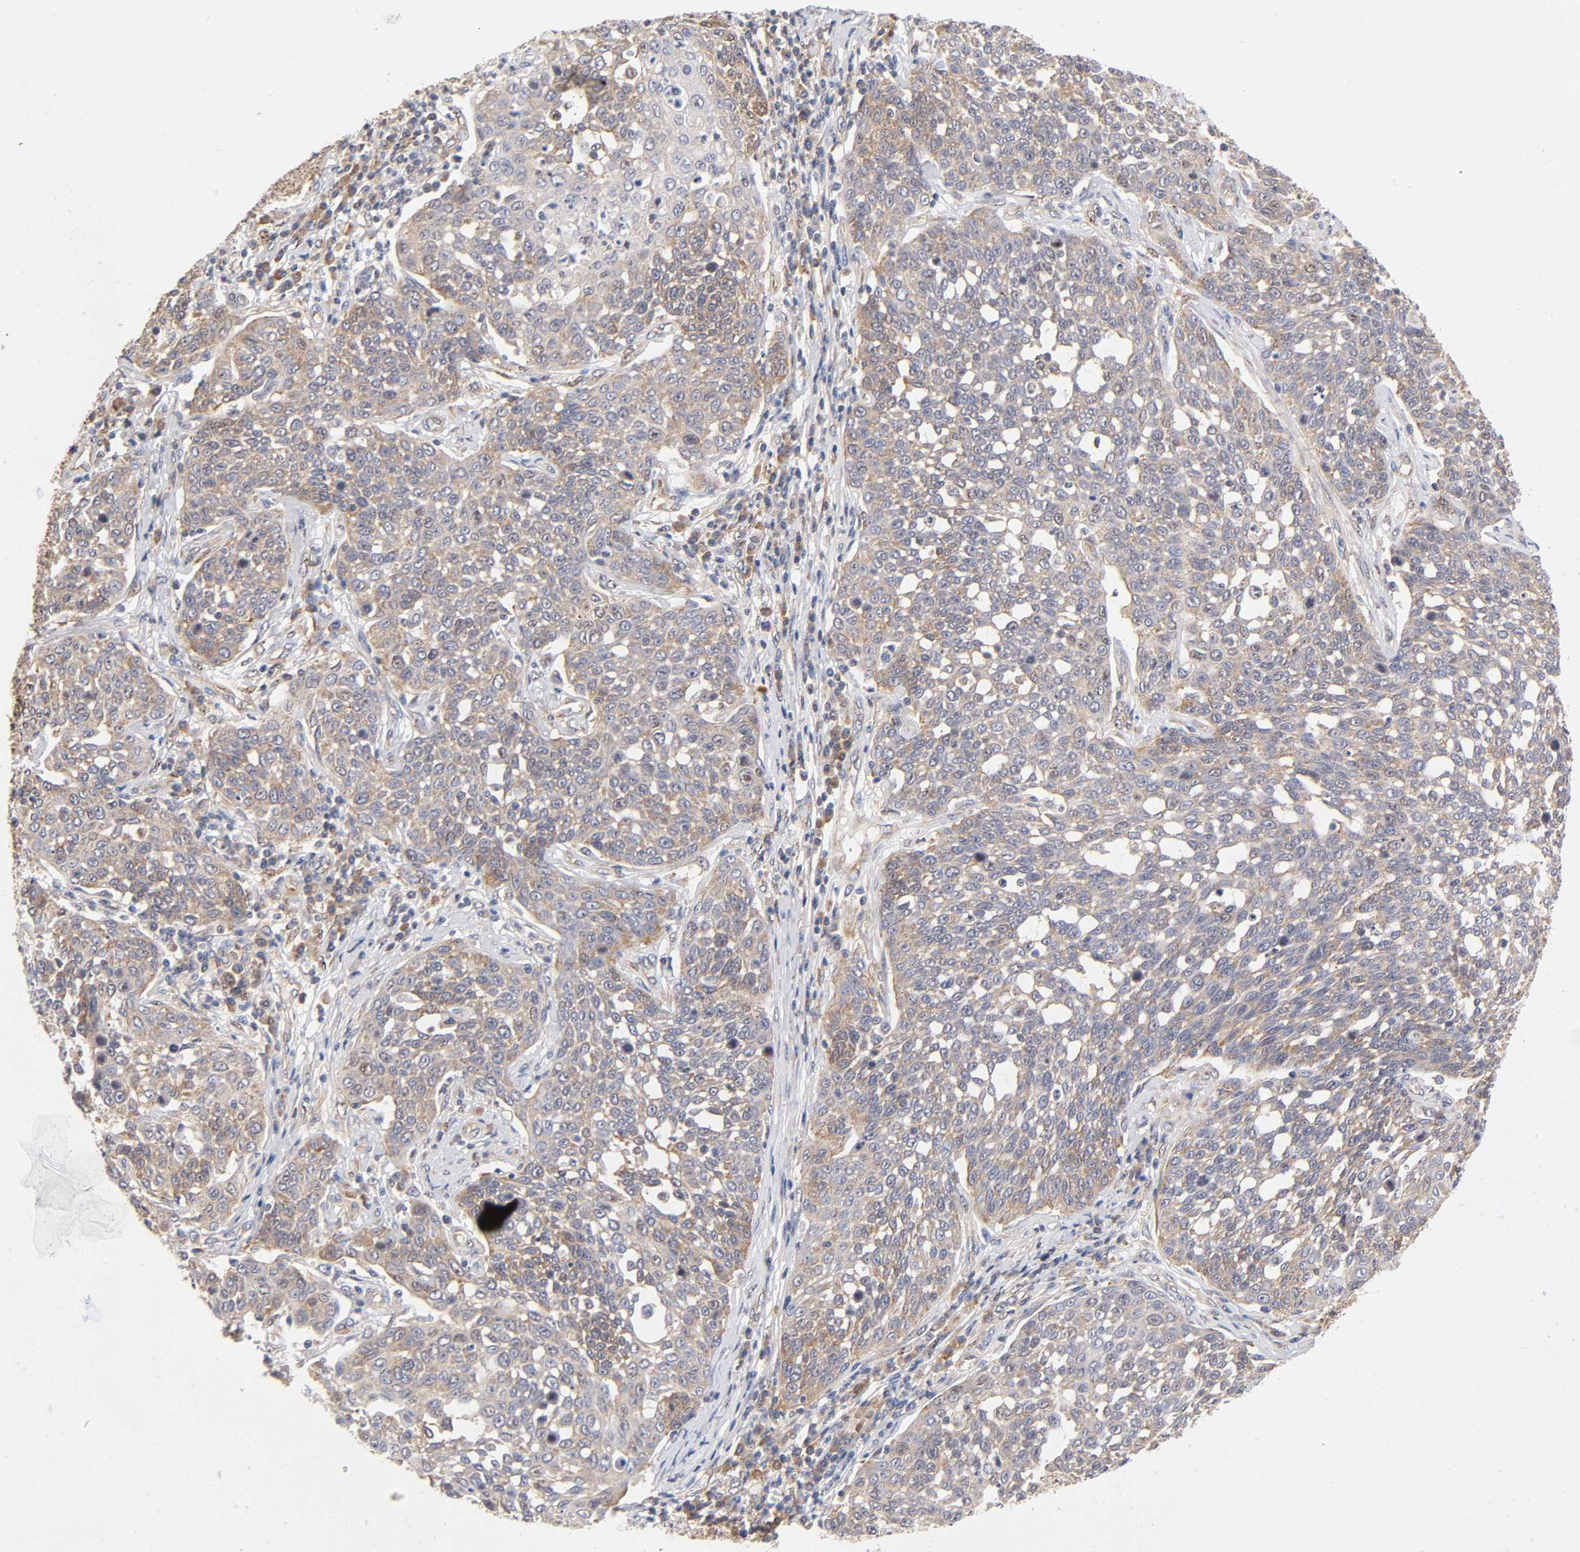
{"staining": {"intensity": "weak", "quantity": "25%-75%", "location": "cytoplasmic/membranous"}, "tissue": "cervical cancer", "cell_type": "Tumor cells", "image_type": "cancer", "snomed": [{"axis": "morphology", "description": "Squamous cell carcinoma, NOS"}, {"axis": "topography", "description": "Cervix"}], "caption": "Immunohistochemical staining of human cervical cancer (squamous cell carcinoma) shows low levels of weak cytoplasmic/membranous staining in approximately 25%-75% of tumor cells.", "gene": "PAFAH1B1", "patient": {"sex": "female", "age": 34}}